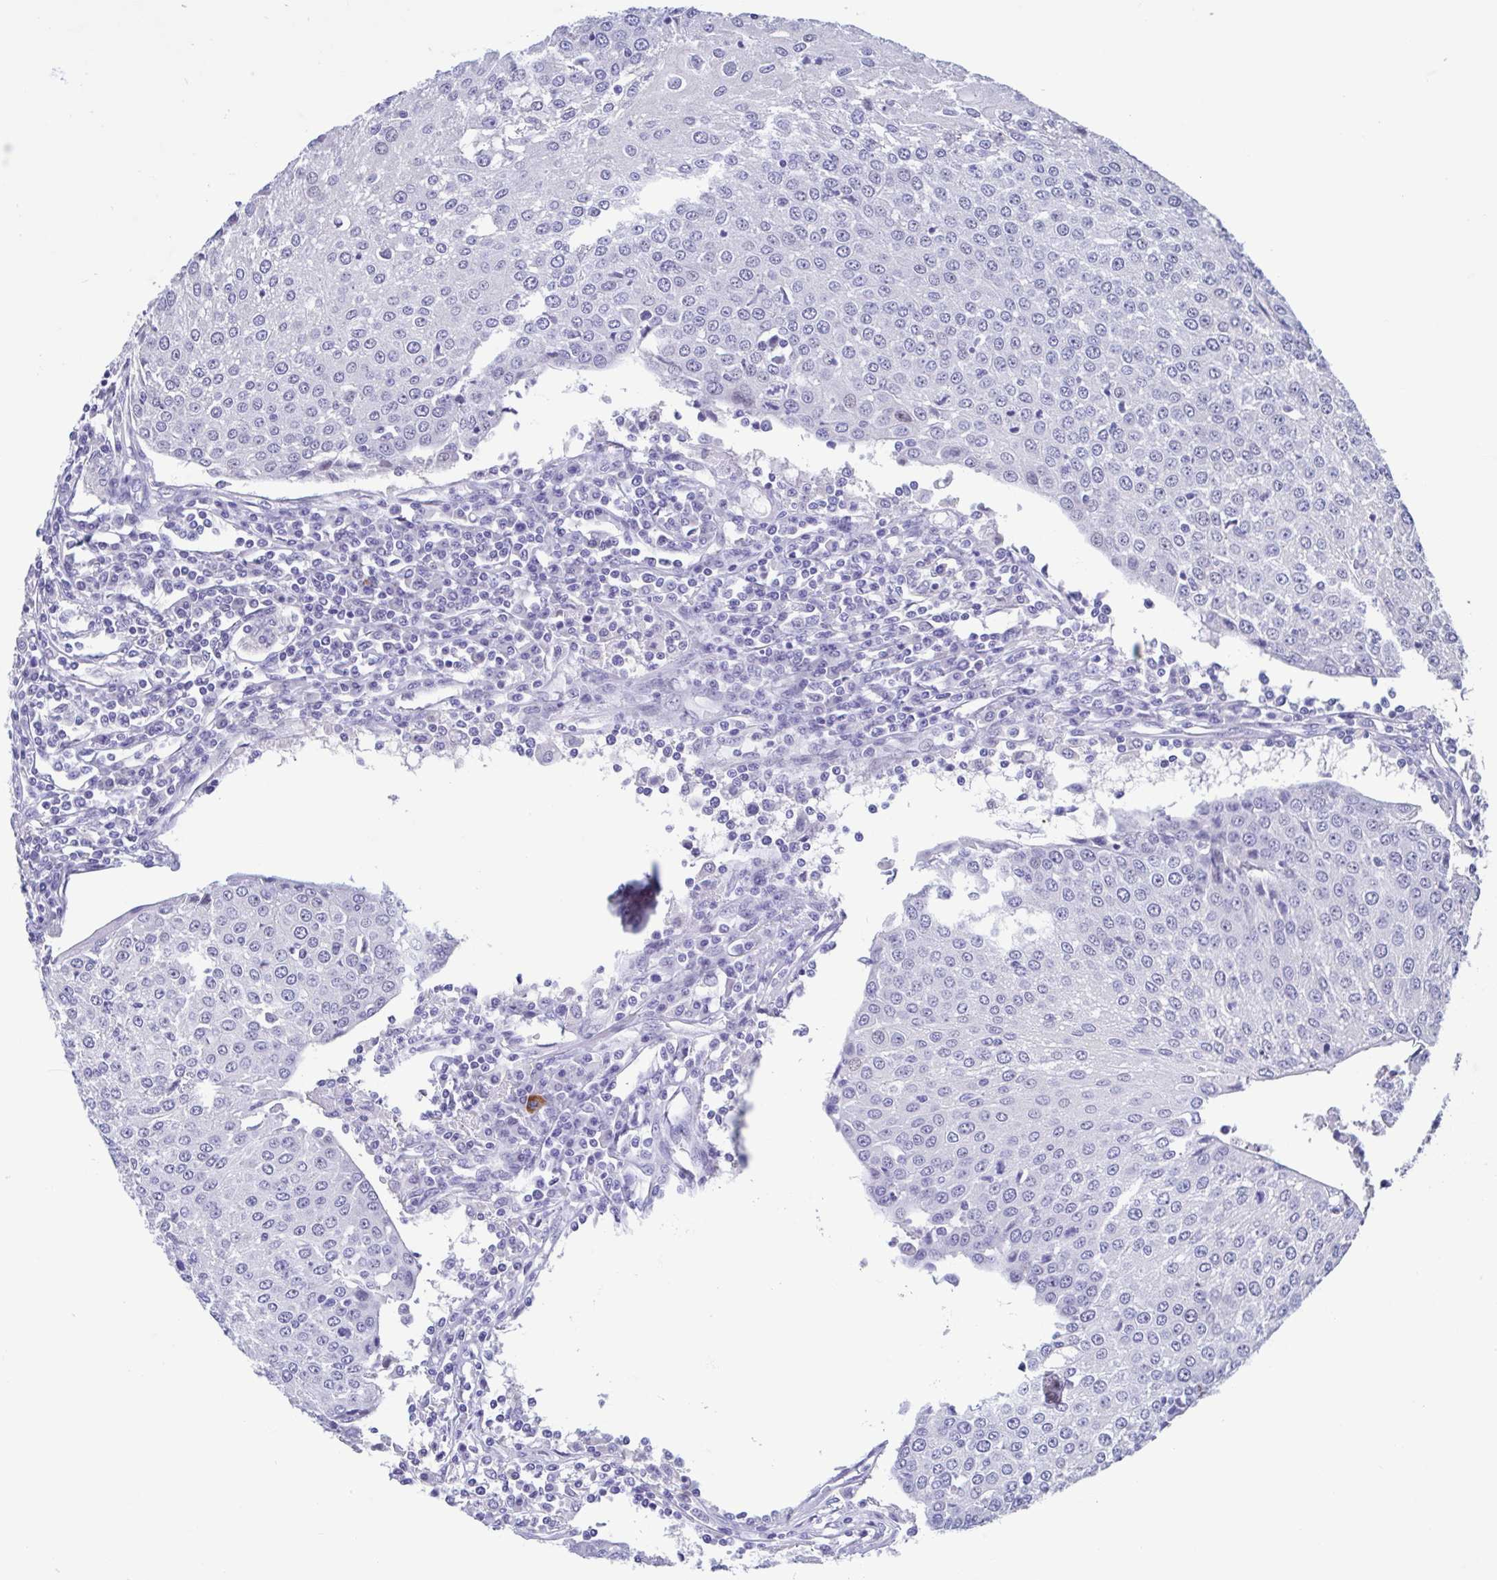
{"staining": {"intensity": "negative", "quantity": "none", "location": "none"}, "tissue": "urothelial cancer", "cell_type": "Tumor cells", "image_type": "cancer", "snomed": [{"axis": "morphology", "description": "Urothelial carcinoma, High grade"}, {"axis": "topography", "description": "Urinary bladder"}], "caption": "An image of high-grade urothelial carcinoma stained for a protein displays no brown staining in tumor cells.", "gene": "PERM1", "patient": {"sex": "female", "age": 85}}